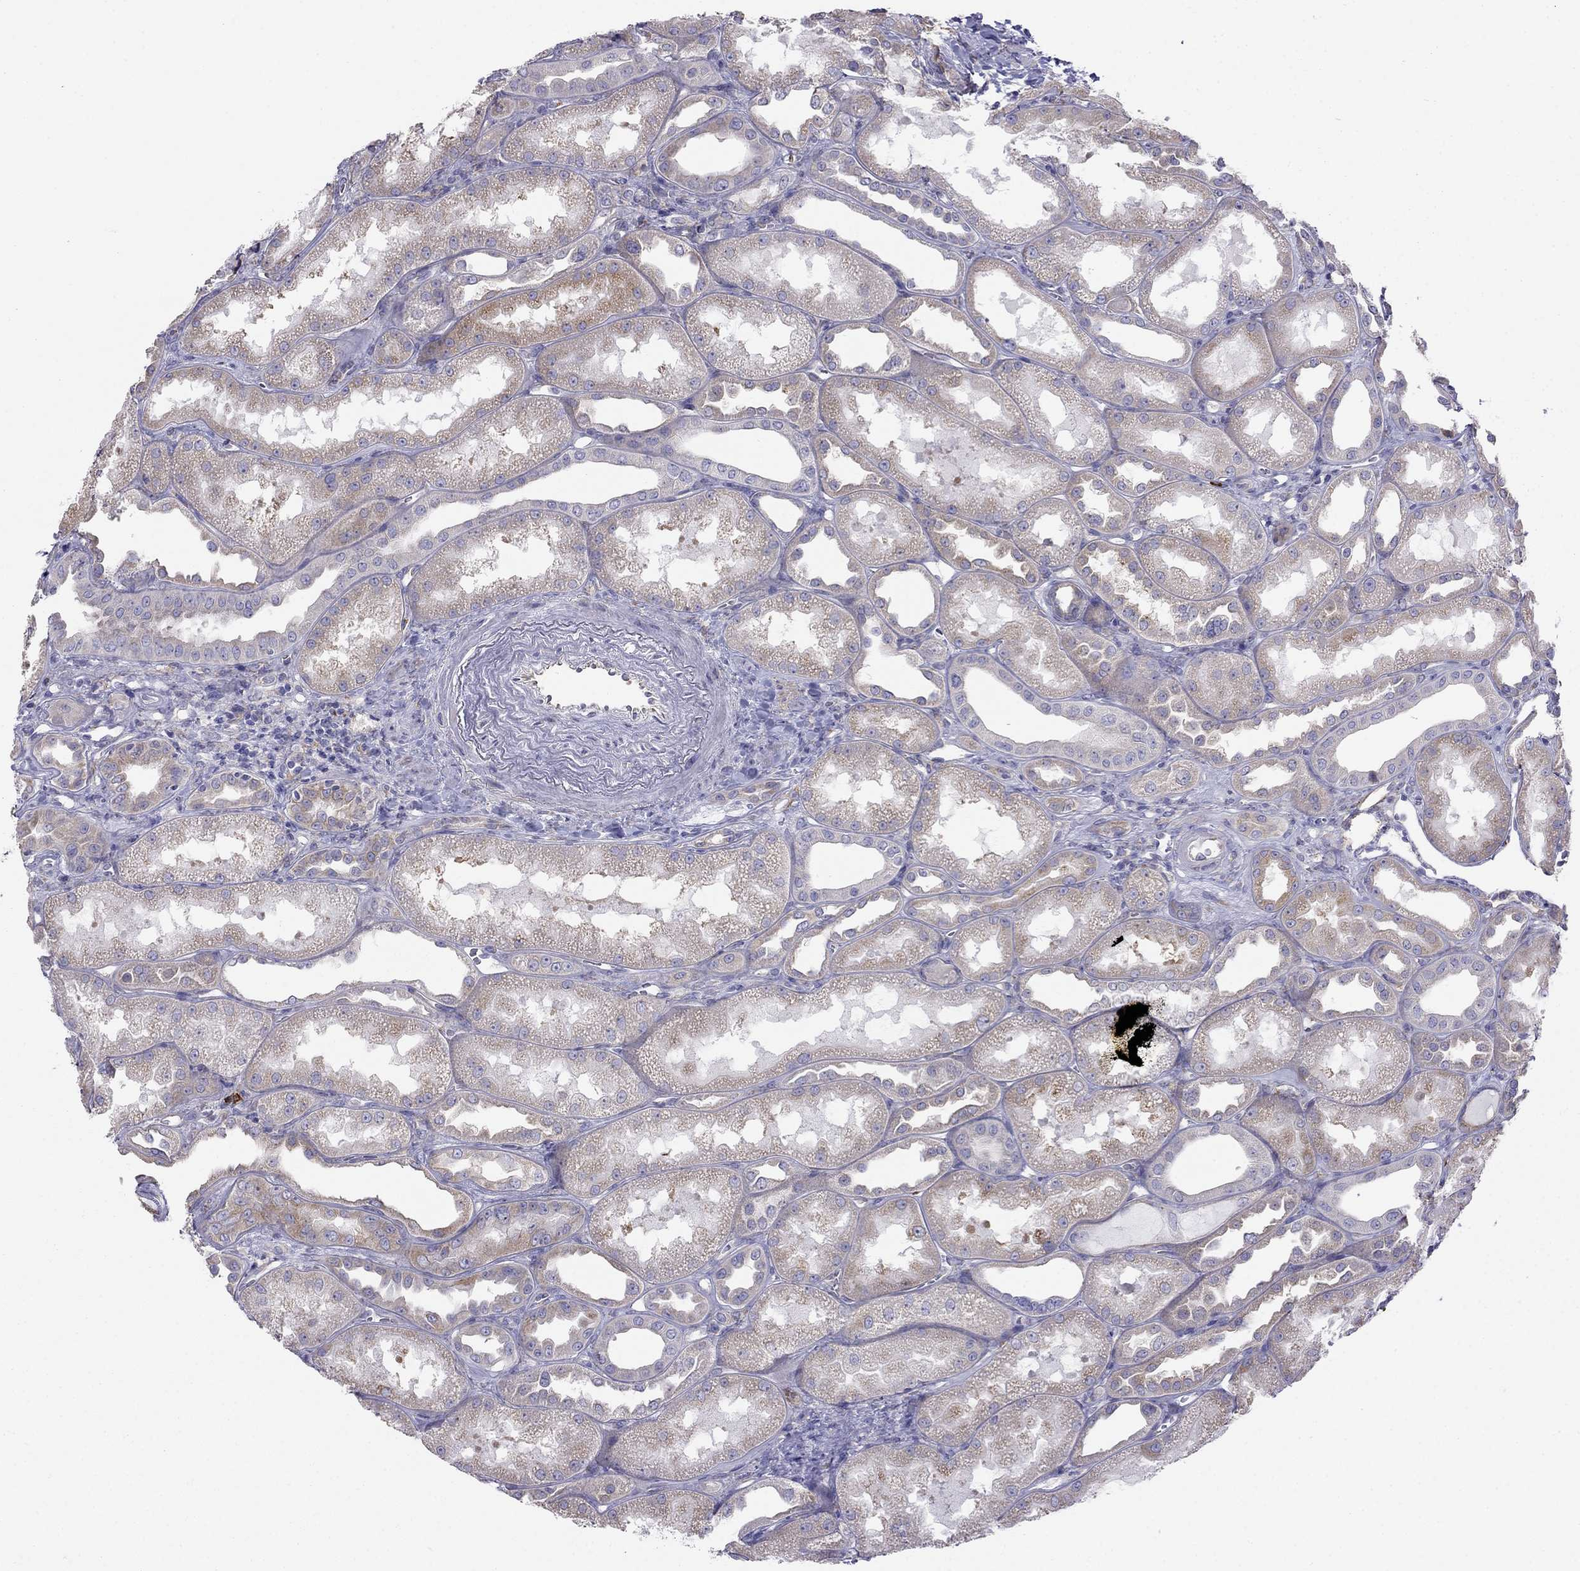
{"staining": {"intensity": "negative", "quantity": "none", "location": "none"}, "tissue": "kidney", "cell_type": "Cells in glomeruli", "image_type": "normal", "snomed": [{"axis": "morphology", "description": "Normal tissue, NOS"}, {"axis": "topography", "description": "Kidney"}], "caption": "High power microscopy histopathology image of an immunohistochemistry (IHC) histopathology image of normal kidney, revealing no significant expression in cells in glomeruli. (DAB (3,3'-diaminobenzidine) immunohistochemistry visualized using brightfield microscopy, high magnification).", "gene": "LONRF2", "patient": {"sex": "male", "age": 61}}